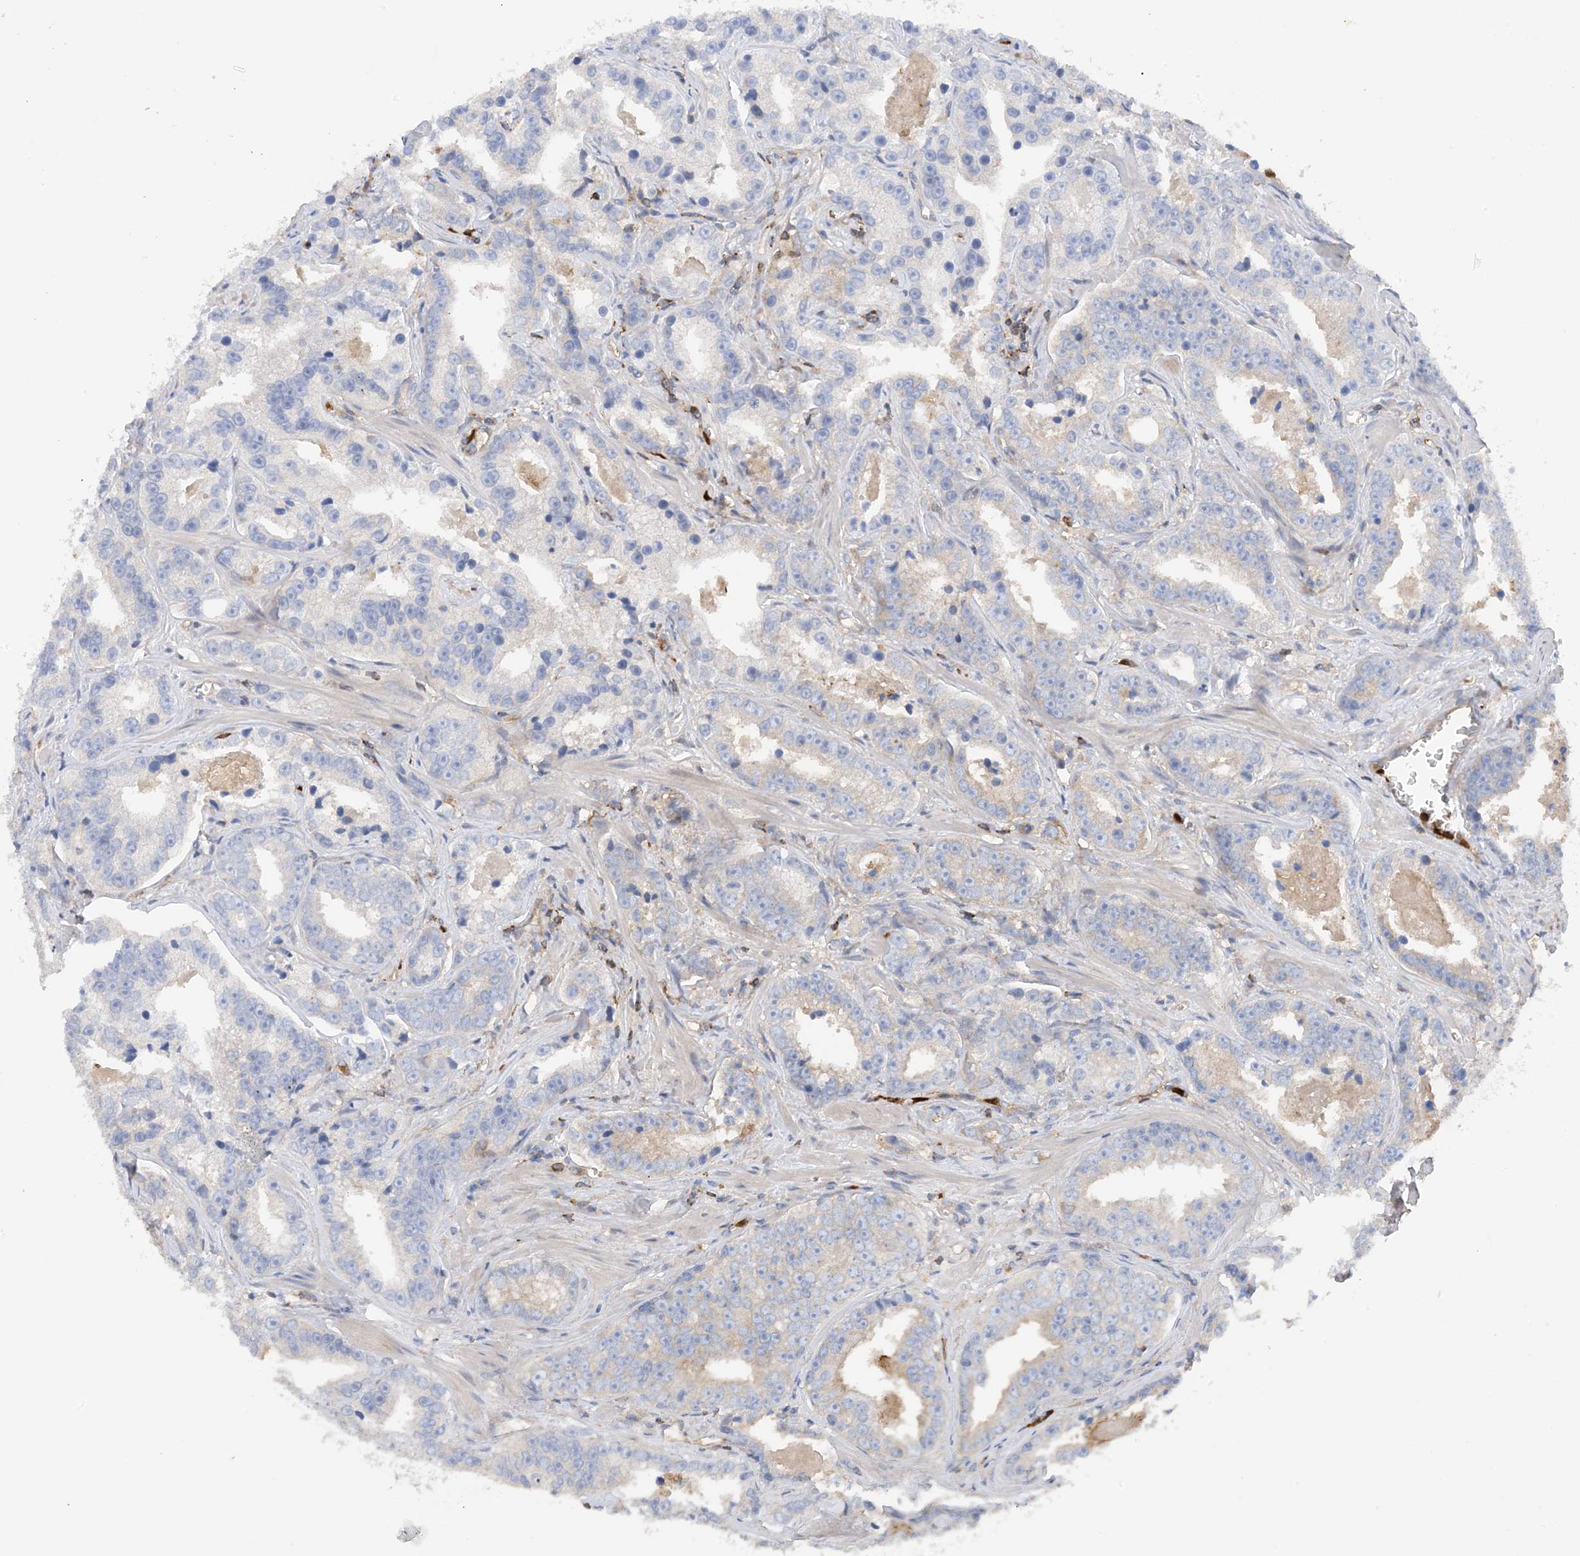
{"staining": {"intensity": "negative", "quantity": "none", "location": "none"}, "tissue": "prostate cancer", "cell_type": "Tumor cells", "image_type": "cancer", "snomed": [{"axis": "morphology", "description": "Adenocarcinoma, High grade"}, {"axis": "topography", "description": "Prostate"}], "caption": "This is an immunohistochemistry (IHC) photomicrograph of prostate high-grade adenocarcinoma. There is no expression in tumor cells.", "gene": "PHACTR2", "patient": {"sex": "male", "age": 62}}